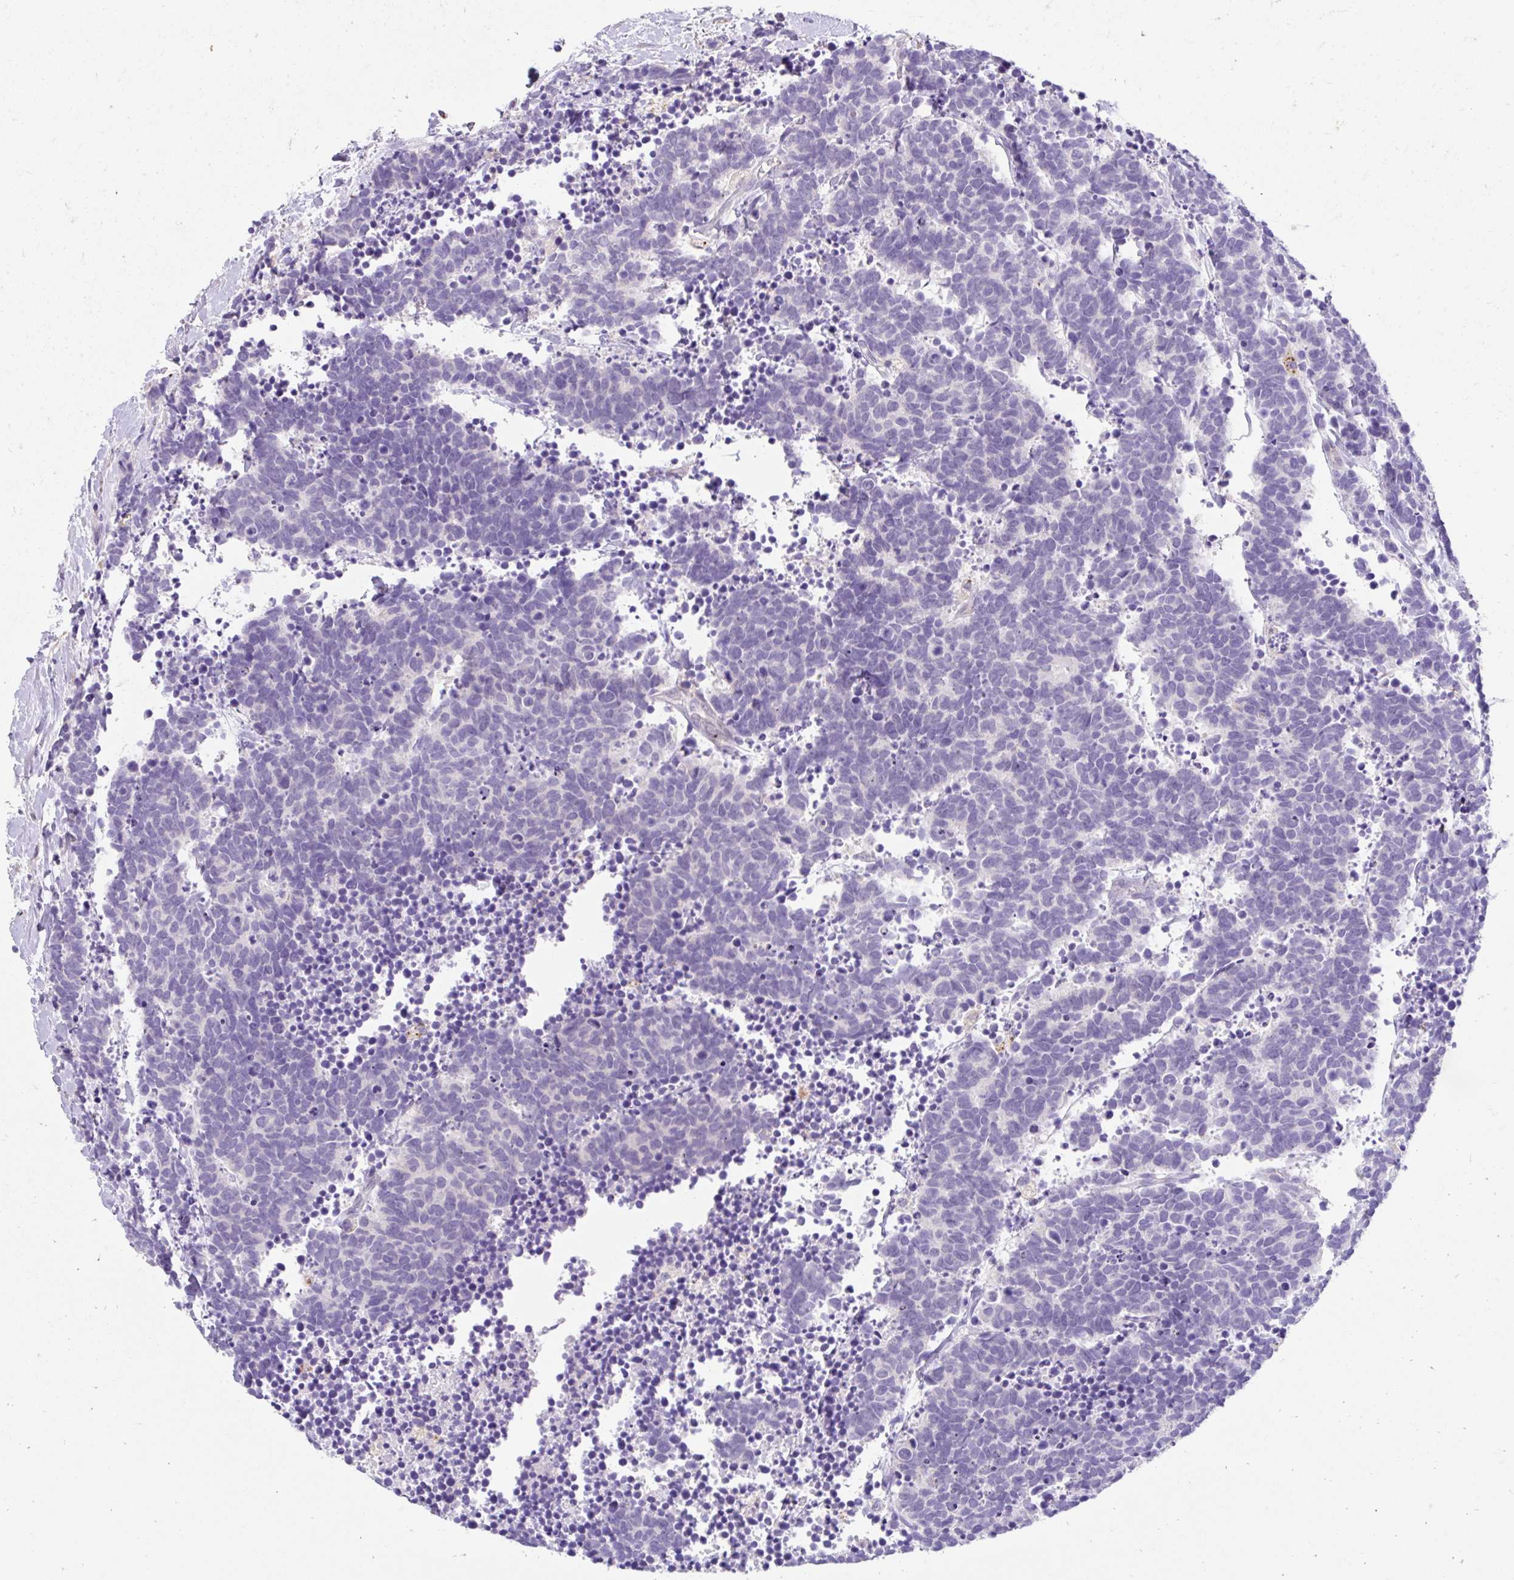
{"staining": {"intensity": "negative", "quantity": "none", "location": "none"}, "tissue": "carcinoid", "cell_type": "Tumor cells", "image_type": "cancer", "snomed": [{"axis": "morphology", "description": "Carcinoma, NOS"}, {"axis": "morphology", "description": "Carcinoid, malignant, NOS"}, {"axis": "topography", "description": "Prostate"}], "caption": "Histopathology image shows no protein expression in tumor cells of carcinoid tissue.", "gene": "ZNF33A", "patient": {"sex": "male", "age": 57}}